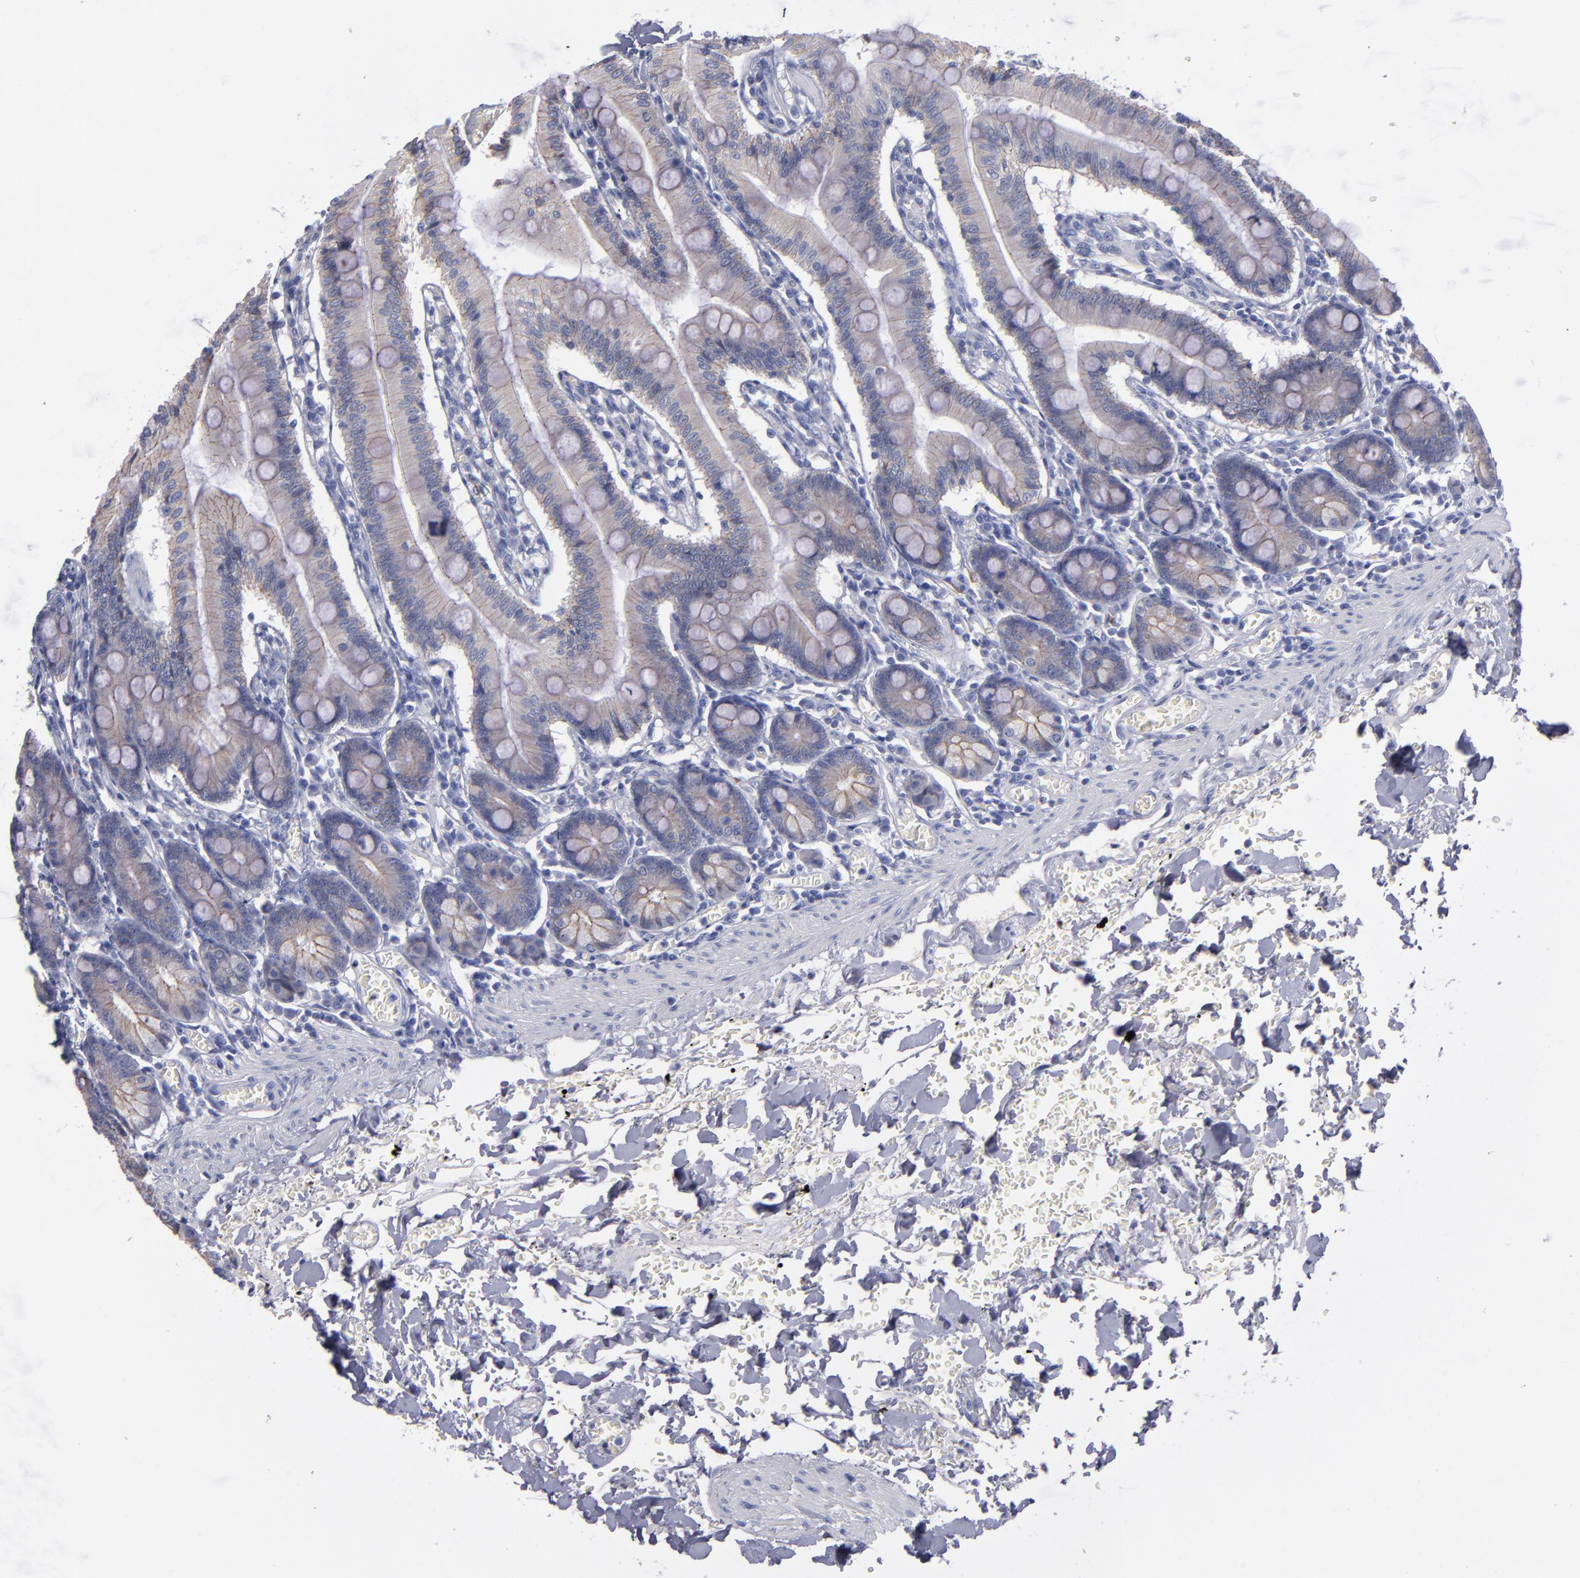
{"staining": {"intensity": "moderate", "quantity": ">75%", "location": "cytoplasmic/membranous"}, "tissue": "small intestine", "cell_type": "Glandular cells", "image_type": "normal", "snomed": [{"axis": "morphology", "description": "Normal tissue, NOS"}, {"axis": "topography", "description": "Small intestine"}], "caption": "Normal small intestine displays moderate cytoplasmic/membranous expression in about >75% of glandular cells, visualized by immunohistochemistry. (brown staining indicates protein expression, while blue staining denotes nuclei).", "gene": "CDH3", "patient": {"sex": "male", "age": 71}}